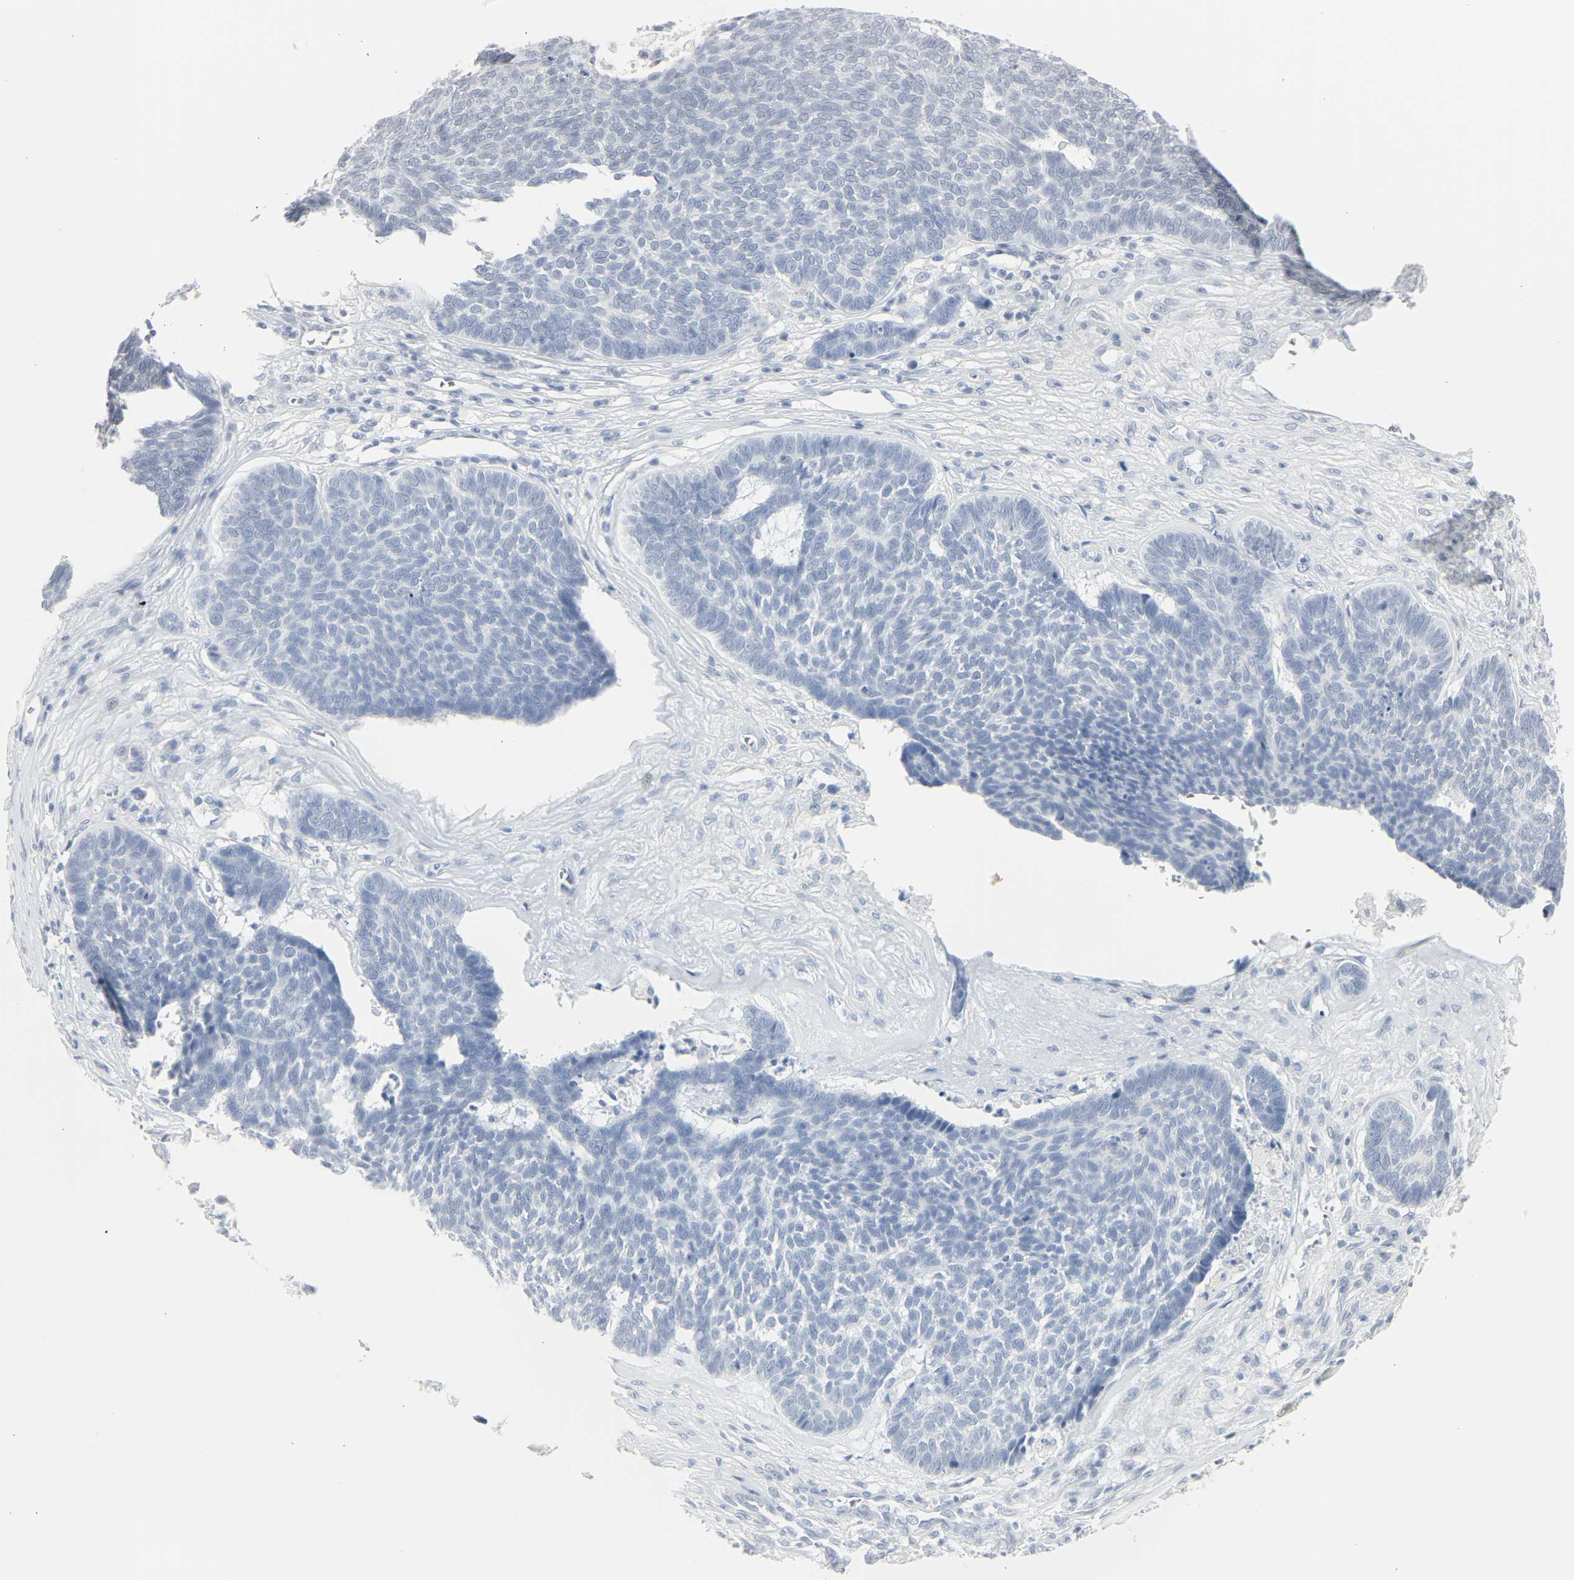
{"staining": {"intensity": "negative", "quantity": "none", "location": "none"}, "tissue": "skin cancer", "cell_type": "Tumor cells", "image_type": "cancer", "snomed": [{"axis": "morphology", "description": "Basal cell carcinoma"}, {"axis": "topography", "description": "Skin"}], "caption": "Histopathology image shows no significant protein staining in tumor cells of skin cancer.", "gene": "CEACAM5", "patient": {"sex": "male", "age": 84}}